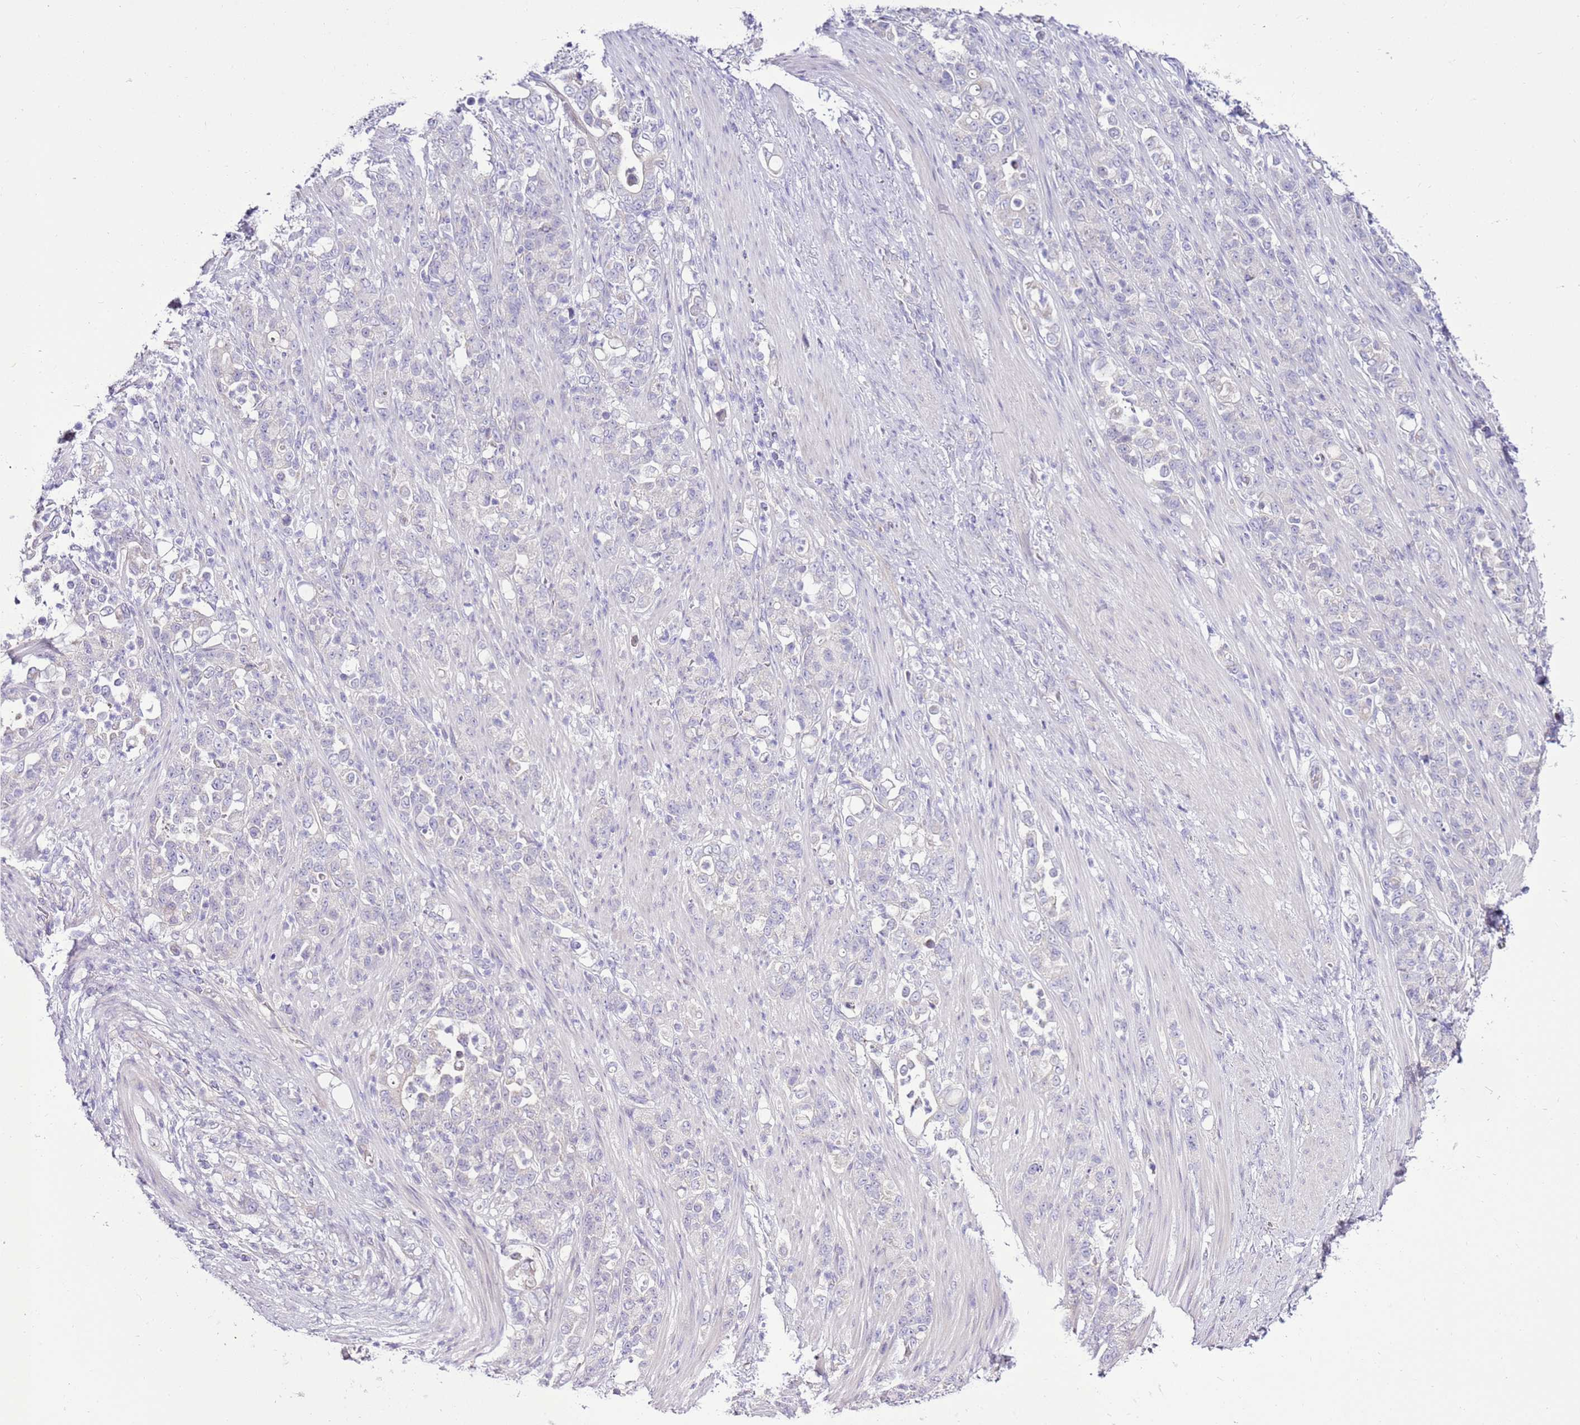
{"staining": {"intensity": "negative", "quantity": "none", "location": "none"}, "tissue": "stomach cancer", "cell_type": "Tumor cells", "image_type": "cancer", "snomed": [{"axis": "morphology", "description": "Normal tissue, NOS"}, {"axis": "morphology", "description": "Adenocarcinoma, NOS"}, {"axis": "topography", "description": "Stomach"}], "caption": "A photomicrograph of human adenocarcinoma (stomach) is negative for staining in tumor cells. The staining is performed using DAB brown chromogen with nuclei counter-stained in using hematoxylin.", "gene": "SLC38A5", "patient": {"sex": "female", "age": 79}}